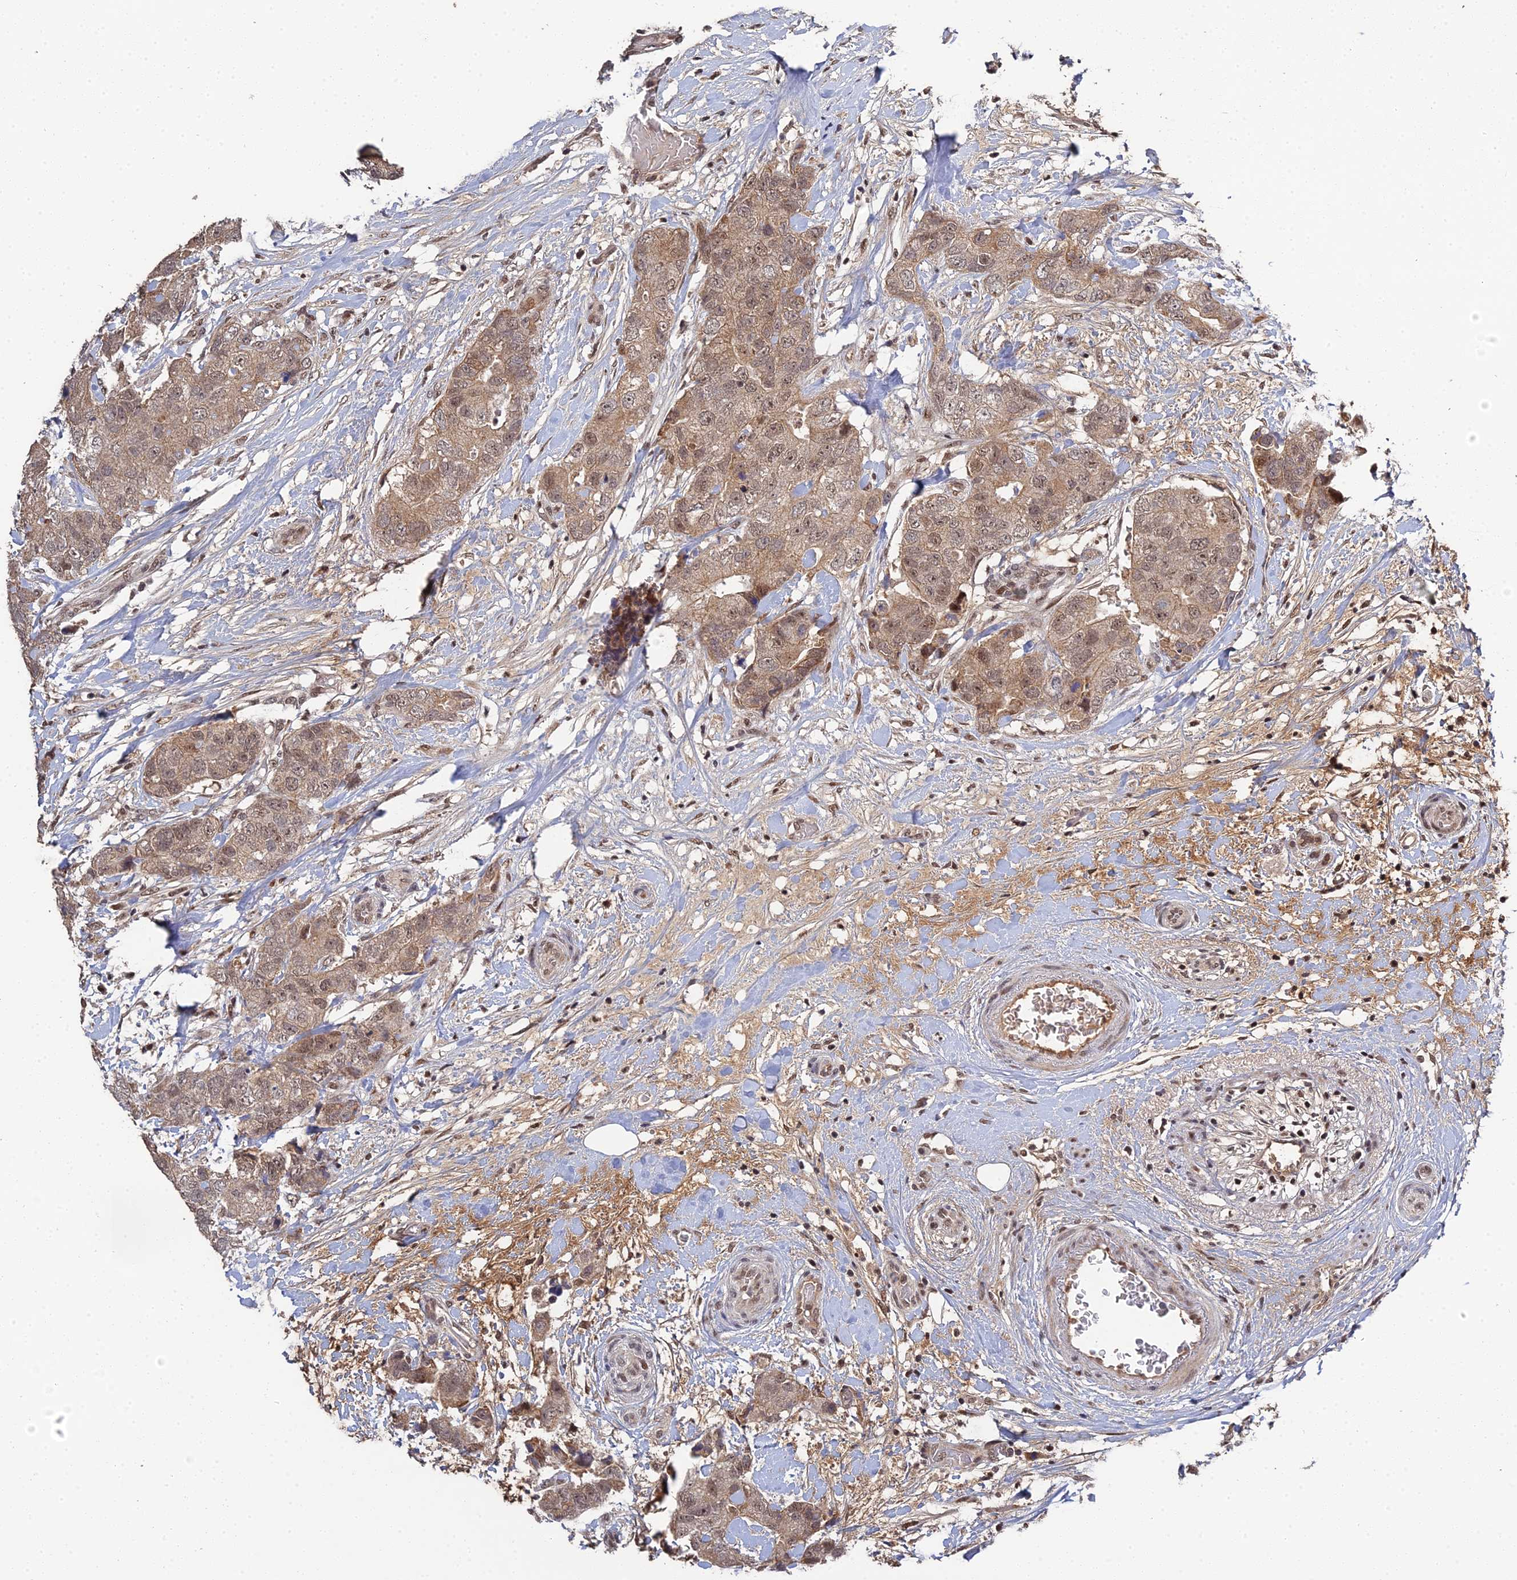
{"staining": {"intensity": "moderate", "quantity": ">75%", "location": "cytoplasmic/membranous,nuclear"}, "tissue": "breast cancer", "cell_type": "Tumor cells", "image_type": "cancer", "snomed": [{"axis": "morphology", "description": "Duct carcinoma"}, {"axis": "topography", "description": "Breast"}], "caption": "The image reveals a brown stain indicating the presence of a protein in the cytoplasmic/membranous and nuclear of tumor cells in breast cancer. The staining is performed using DAB brown chromogen to label protein expression. The nuclei are counter-stained blue using hematoxylin.", "gene": "ERCC5", "patient": {"sex": "female", "age": 62}}